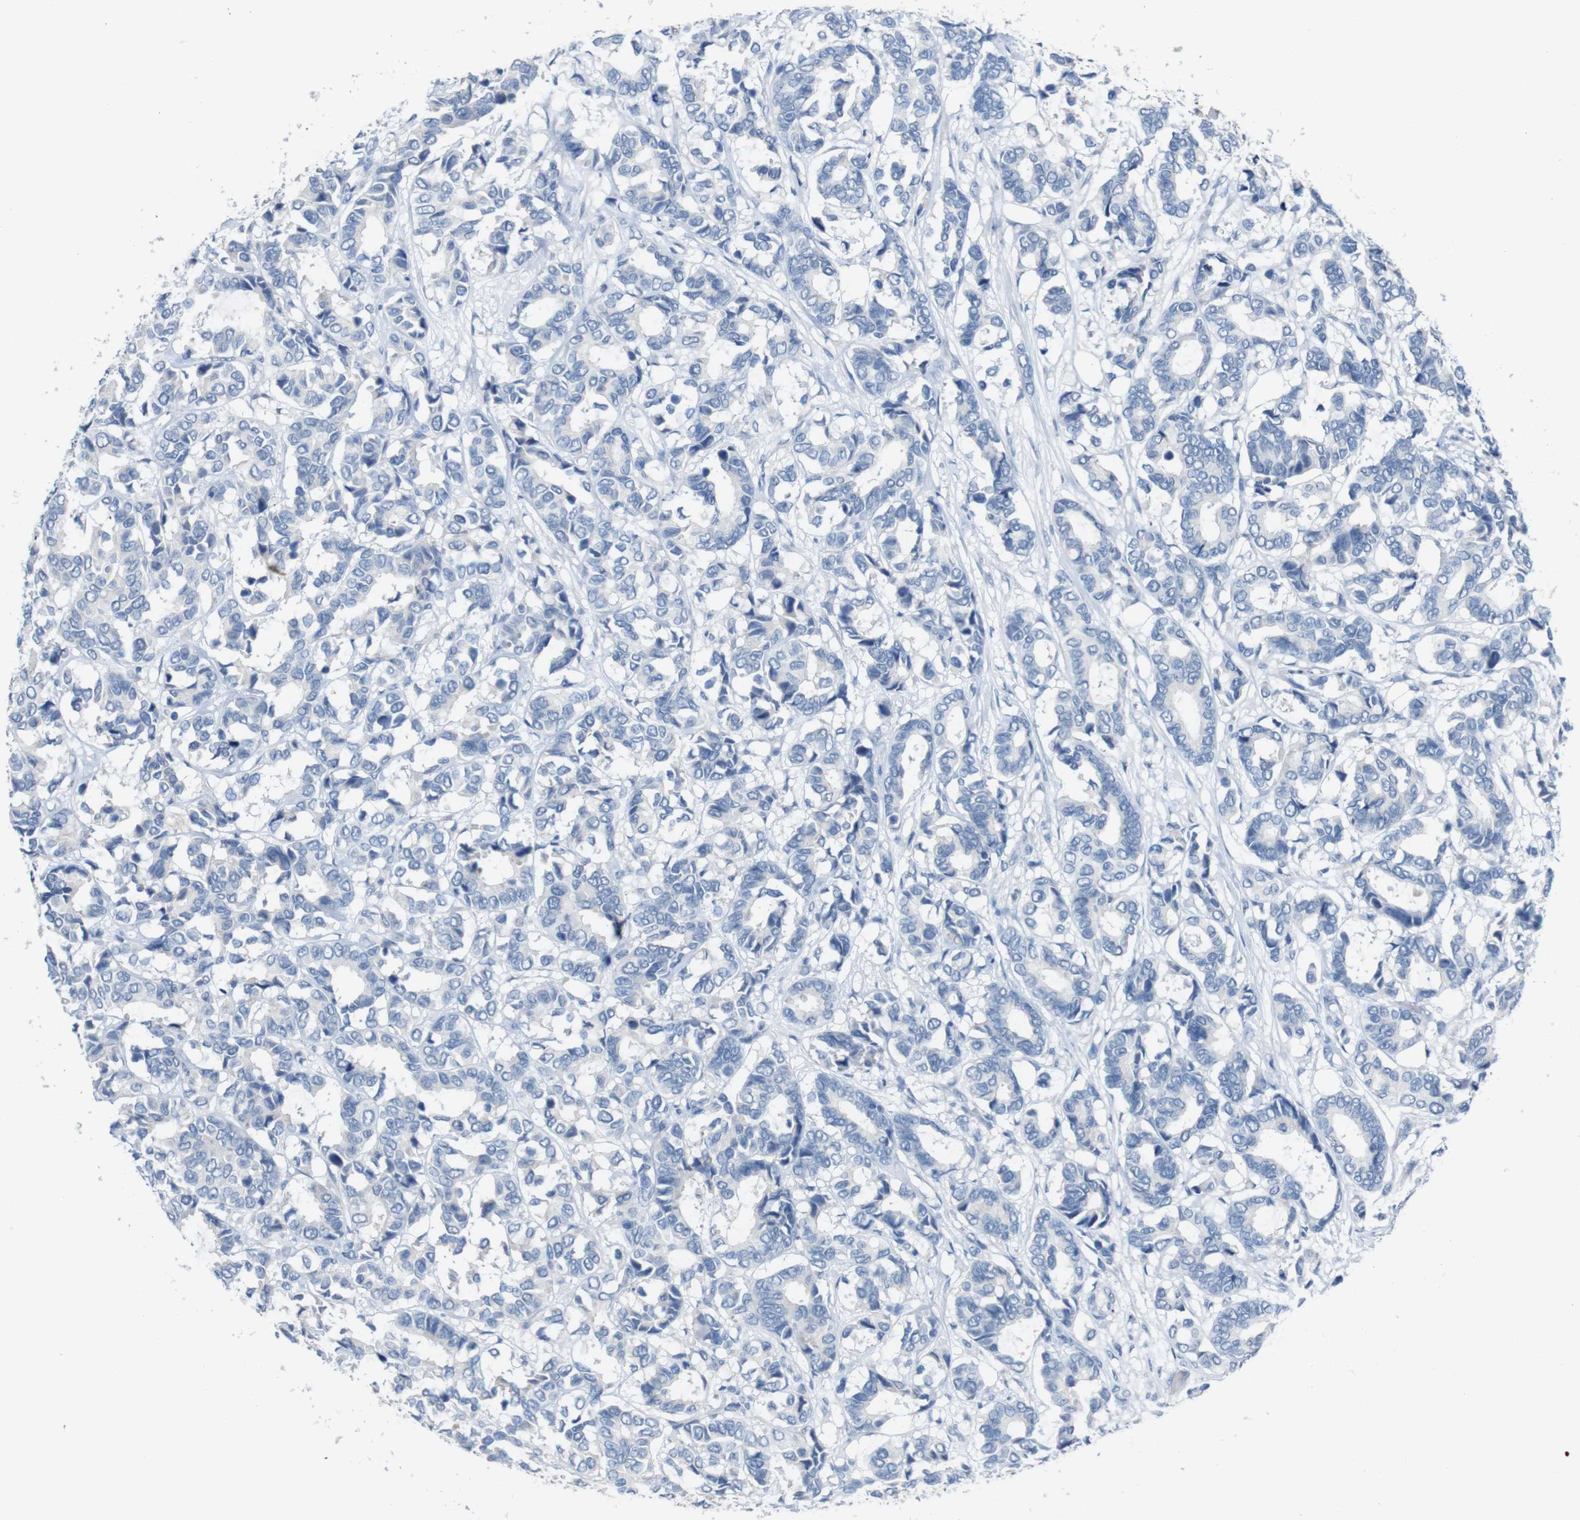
{"staining": {"intensity": "negative", "quantity": "none", "location": "none"}, "tissue": "breast cancer", "cell_type": "Tumor cells", "image_type": "cancer", "snomed": [{"axis": "morphology", "description": "Duct carcinoma"}, {"axis": "topography", "description": "Breast"}], "caption": "Immunohistochemistry image of breast cancer (invasive ductal carcinoma) stained for a protein (brown), which reveals no expression in tumor cells.", "gene": "SLC2A8", "patient": {"sex": "female", "age": 87}}